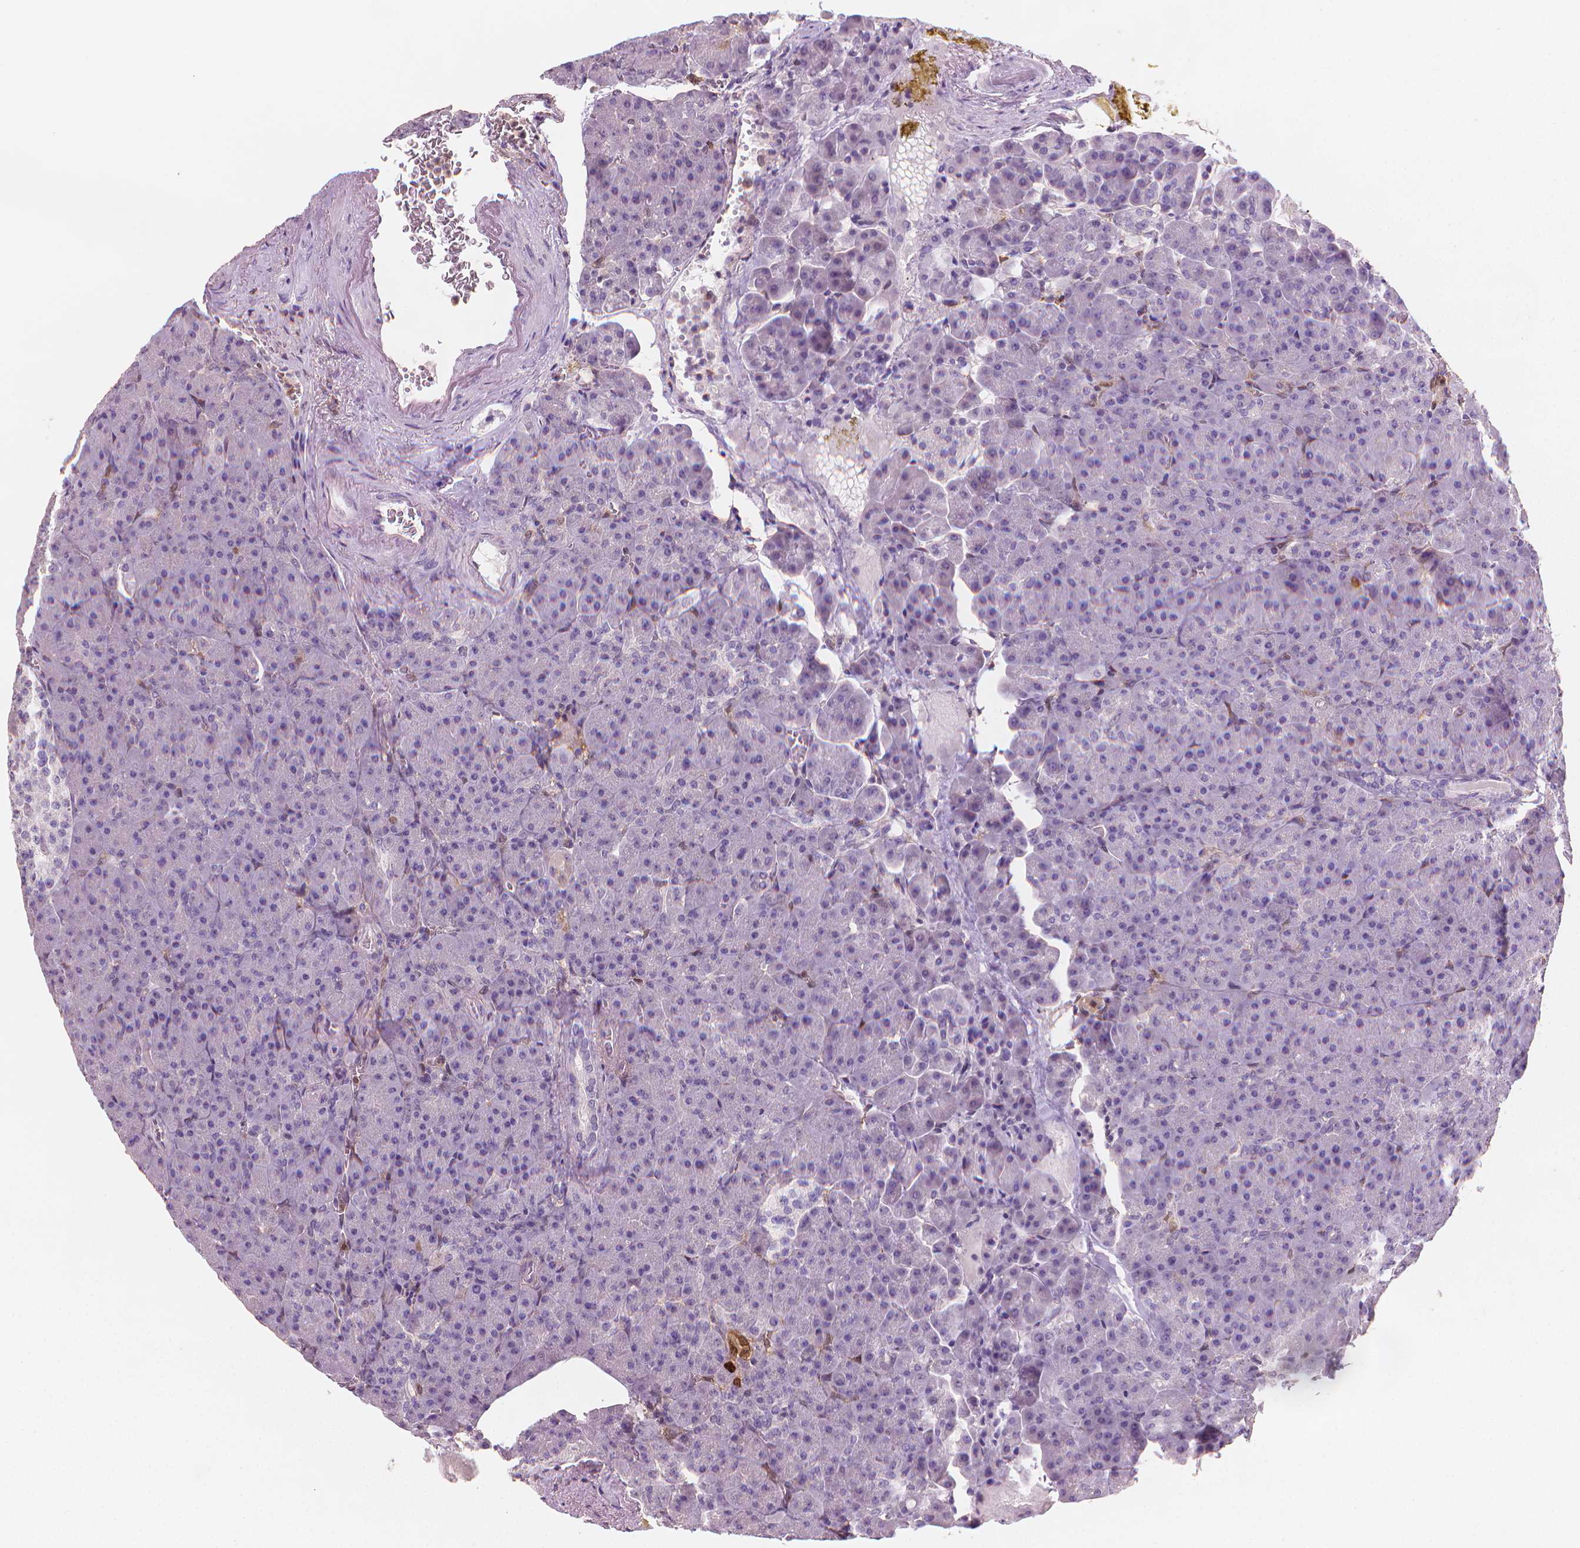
{"staining": {"intensity": "moderate", "quantity": "<25%", "location": "cytoplasmic/membranous,nuclear"}, "tissue": "pancreas", "cell_type": "Exocrine glandular cells", "image_type": "normal", "snomed": [{"axis": "morphology", "description": "Normal tissue, NOS"}, {"axis": "topography", "description": "Pancreas"}], "caption": "Protein staining of benign pancreas reveals moderate cytoplasmic/membranous,nuclear positivity in about <25% of exocrine glandular cells. Using DAB (brown) and hematoxylin (blue) stains, captured at high magnification using brightfield microscopy.", "gene": "TNFAIP2", "patient": {"sex": "female", "age": 74}}